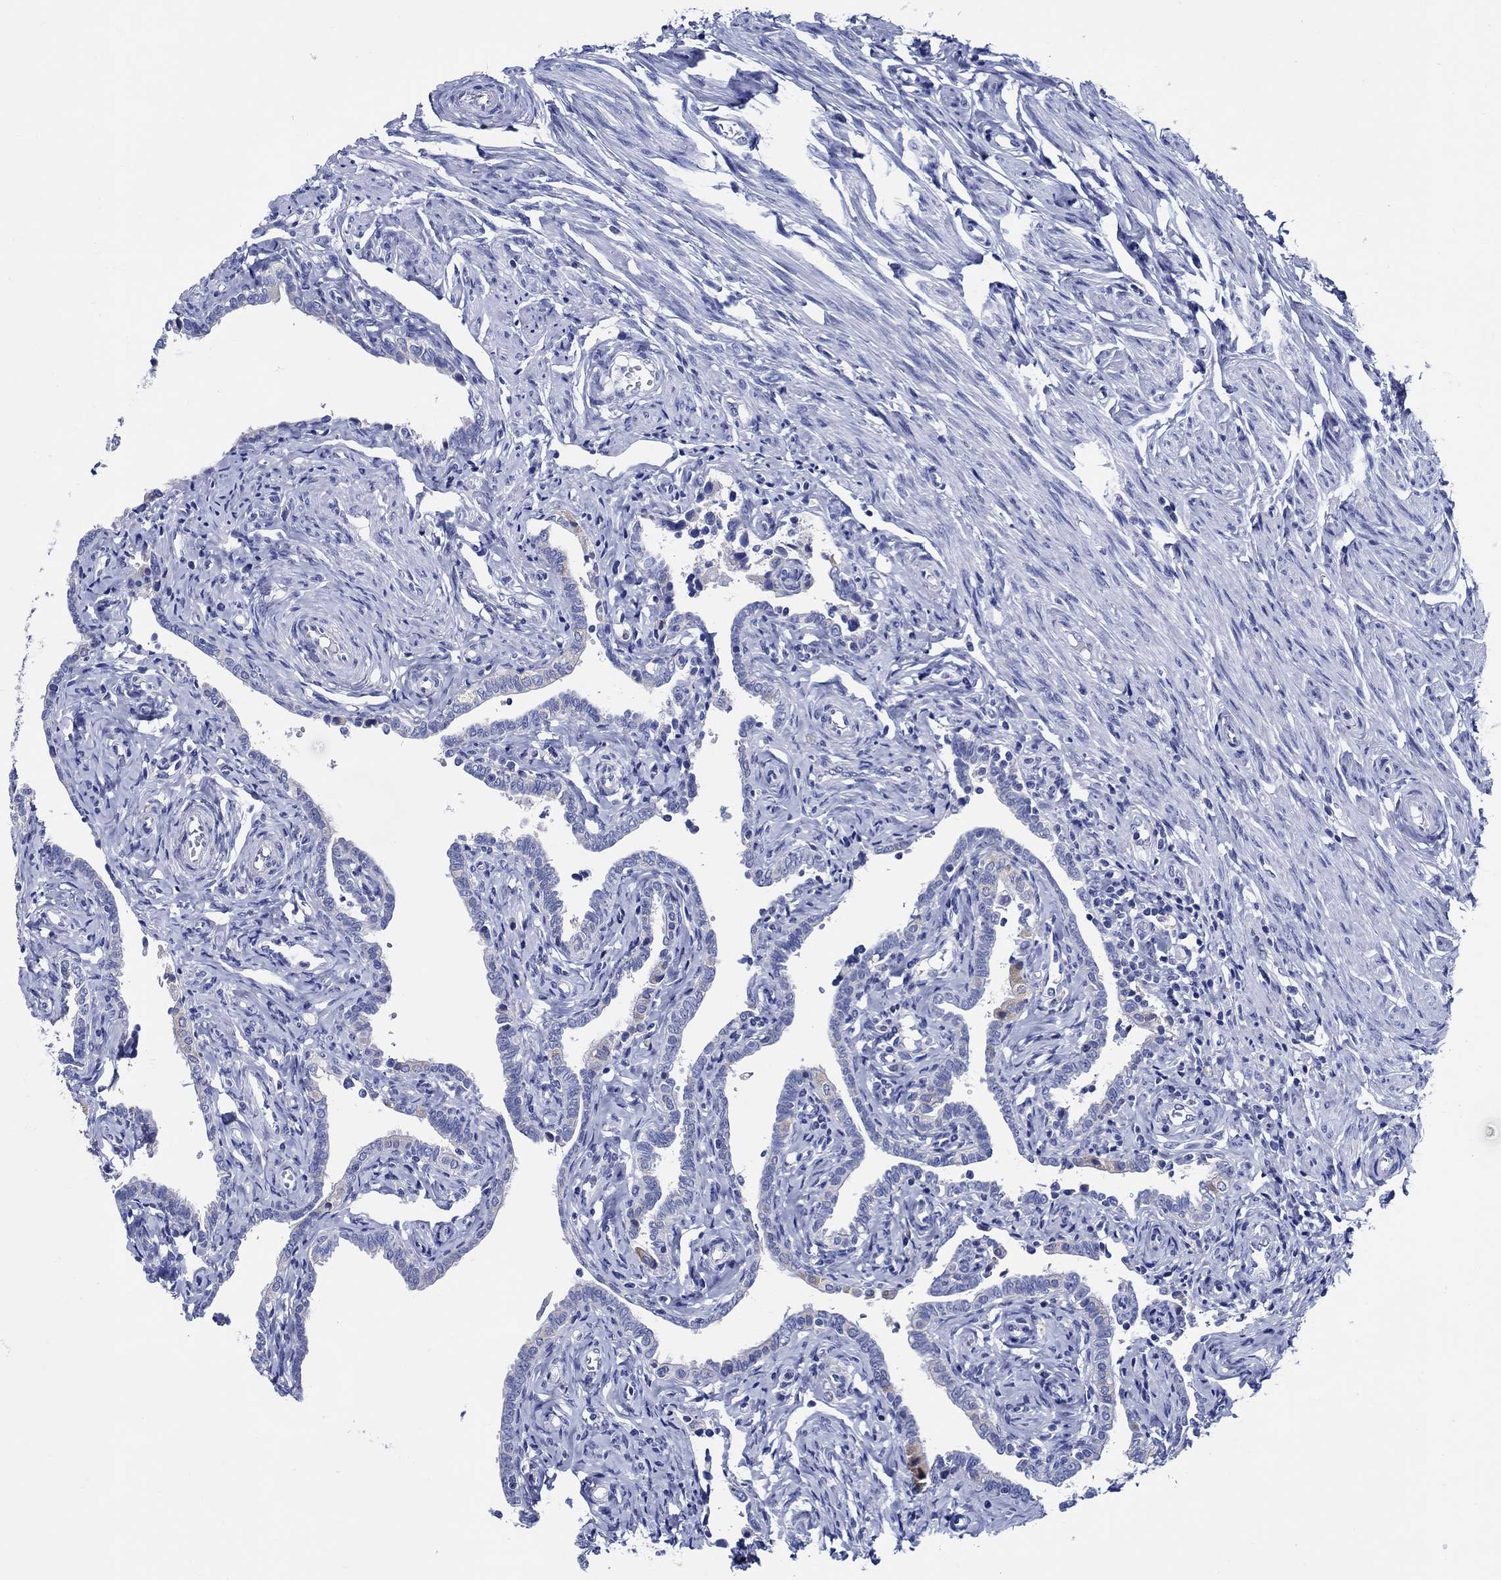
{"staining": {"intensity": "negative", "quantity": "none", "location": "none"}, "tissue": "fallopian tube", "cell_type": "Glandular cells", "image_type": "normal", "snomed": [{"axis": "morphology", "description": "Normal tissue, NOS"}, {"axis": "topography", "description": "Fallopian tube"}, {"axis": "topography", "description": "Ovary"}], "caption": "High power microscopy micrograph of an immunohistochemistry (IHC) image of unremarkable fallopian tube, revealing no significant expression in glandular cells.", "gene": "SKOR1", "patient": {"sex": "female", "age": 54}}